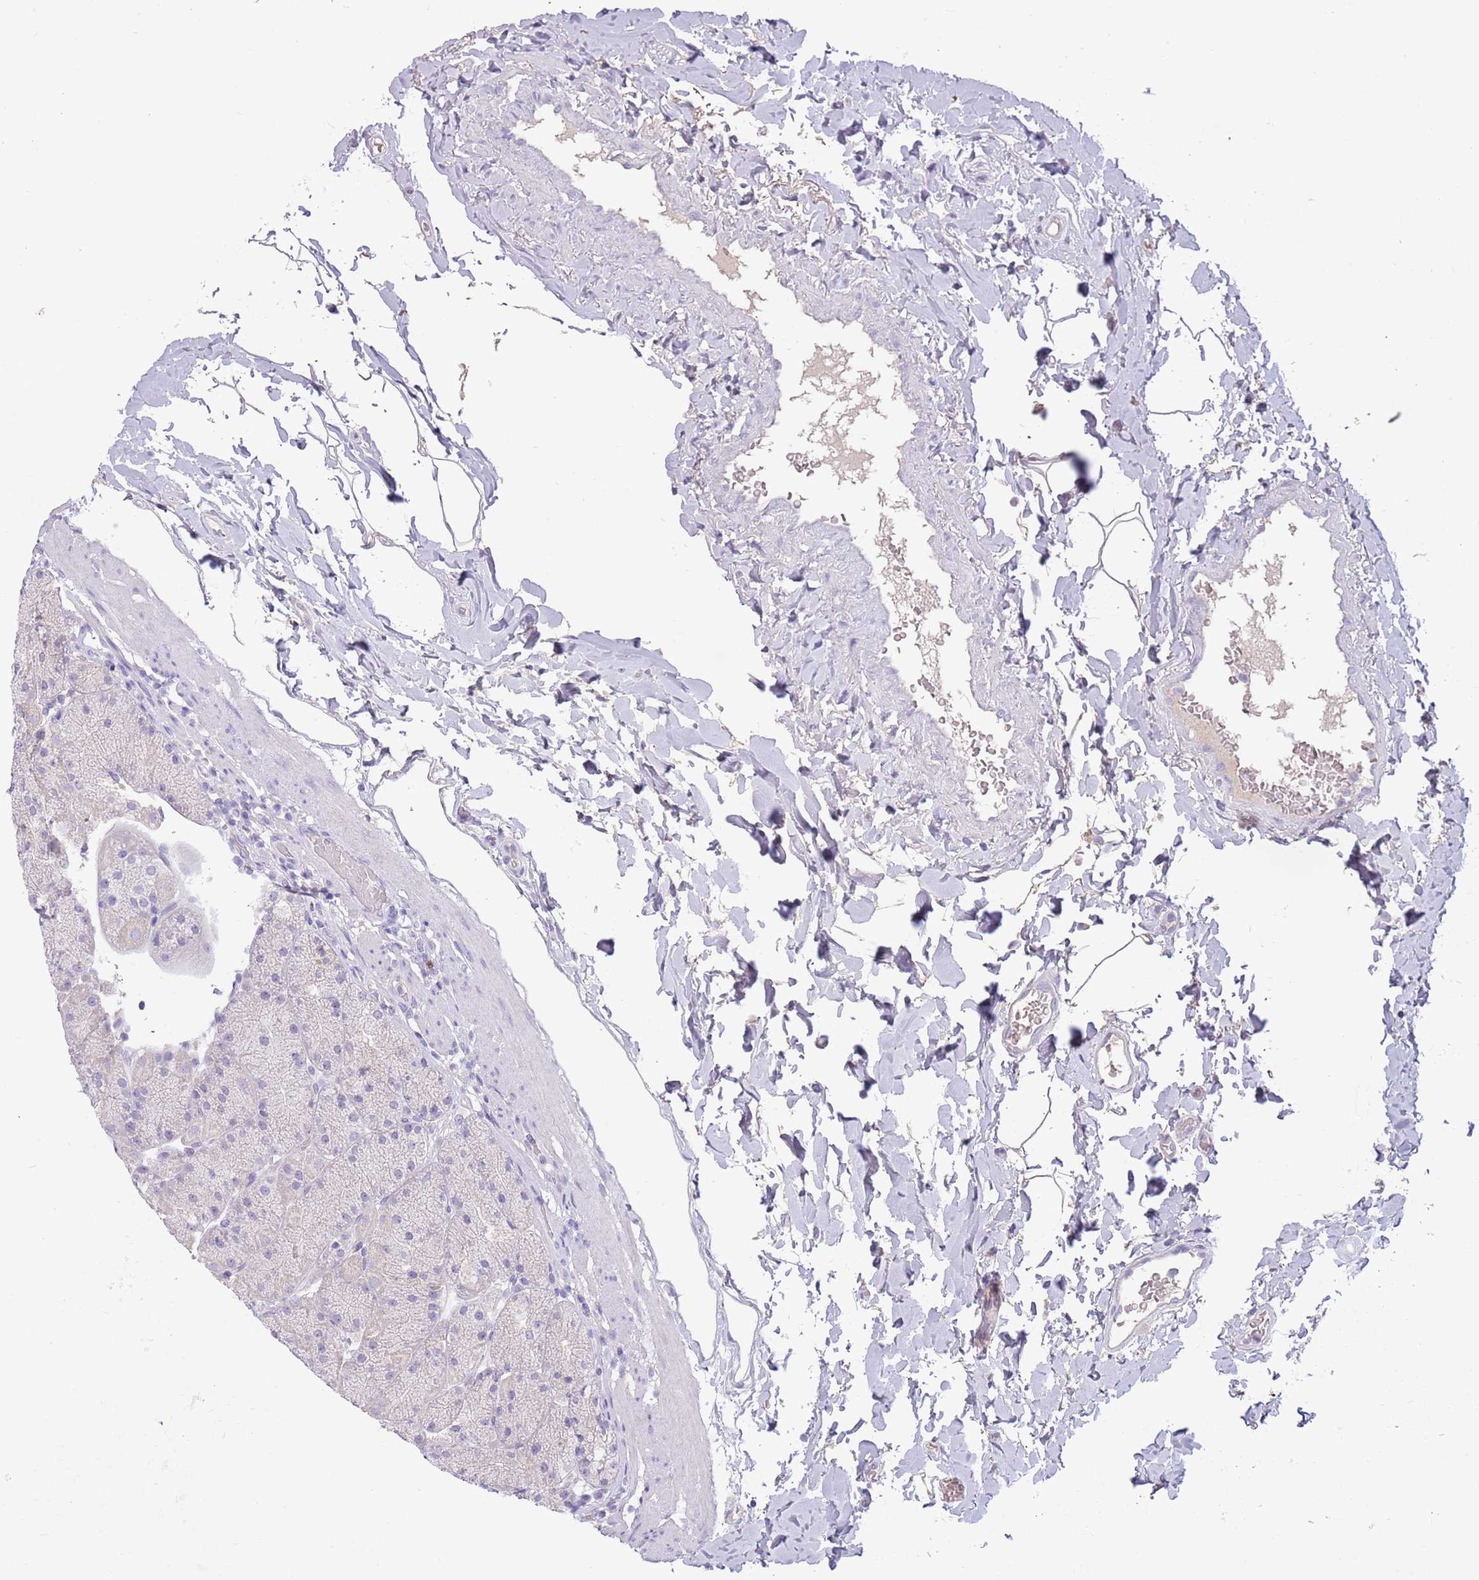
{"staining": {"intensity": "negative", "quantity": "none", "location": "none"}, "tissue": "stomach", "cell_type": "Glandular cells", "image_type": "normal", "snomed": [{"axis": "morphology", "description": "Normal tissue, NOS"}, {"axis": "topography", "description": "Stomach, upper"}, {"axis": "topography", "description": "Stomach, lower"}], "caption": "Photomicrograph shows no protein expression in glandular cells of unremarkable stomach. The staining is performed using DAB (3,3'-diaminobenzidine) brown chromogen with nuclei counter-stained in using hematoxylin.", "gene": "TOX2", "patient": {"sex": "male", "age": 67}}